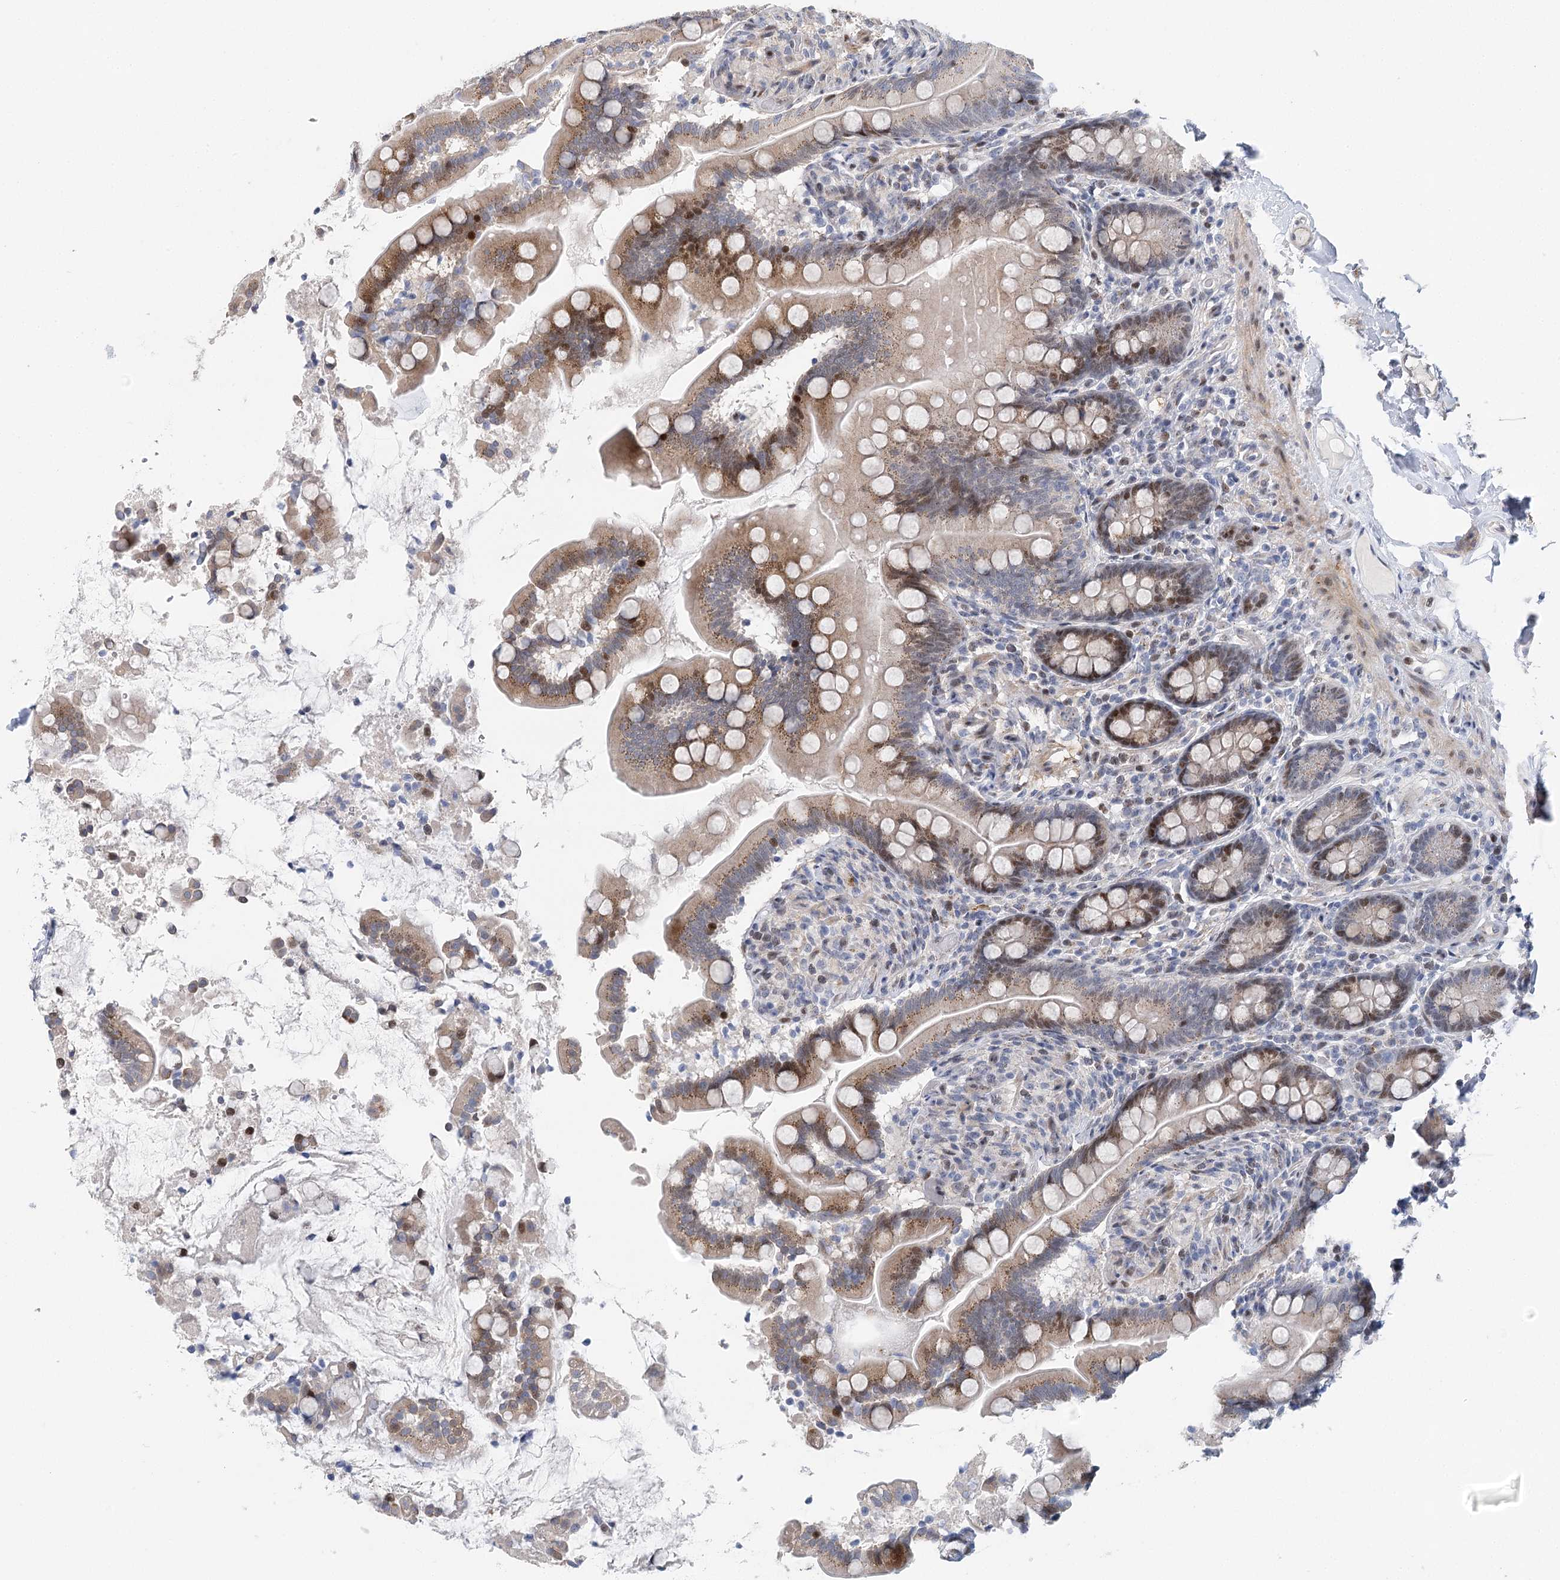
{"staining": {"intensity": "moderate", "quantity": "25%-75%", "location": "cytoplasmic/membranous,nuclear"}, "tissue": "small intestine", "cell_type": "Glandular cells", "image_type": "normal", "snomed": [{"axis": "morphology", "description": "Normal tissue, NOS"}, {"axis": "topography", "description": "Small intestine"}], "caption": "Glandular cells demonstrate medium levels of moderate cytoplasmic/membranous,nuclear expression in about 25%-75% of cells in unremarkable human small intestine. (Stains: DAB in brown, nuclei in blue, Microscopy: brightfield microscopy at high magnification).", "gene": "CAMTA1", "patient": {"sex": "female", "age": 64}}